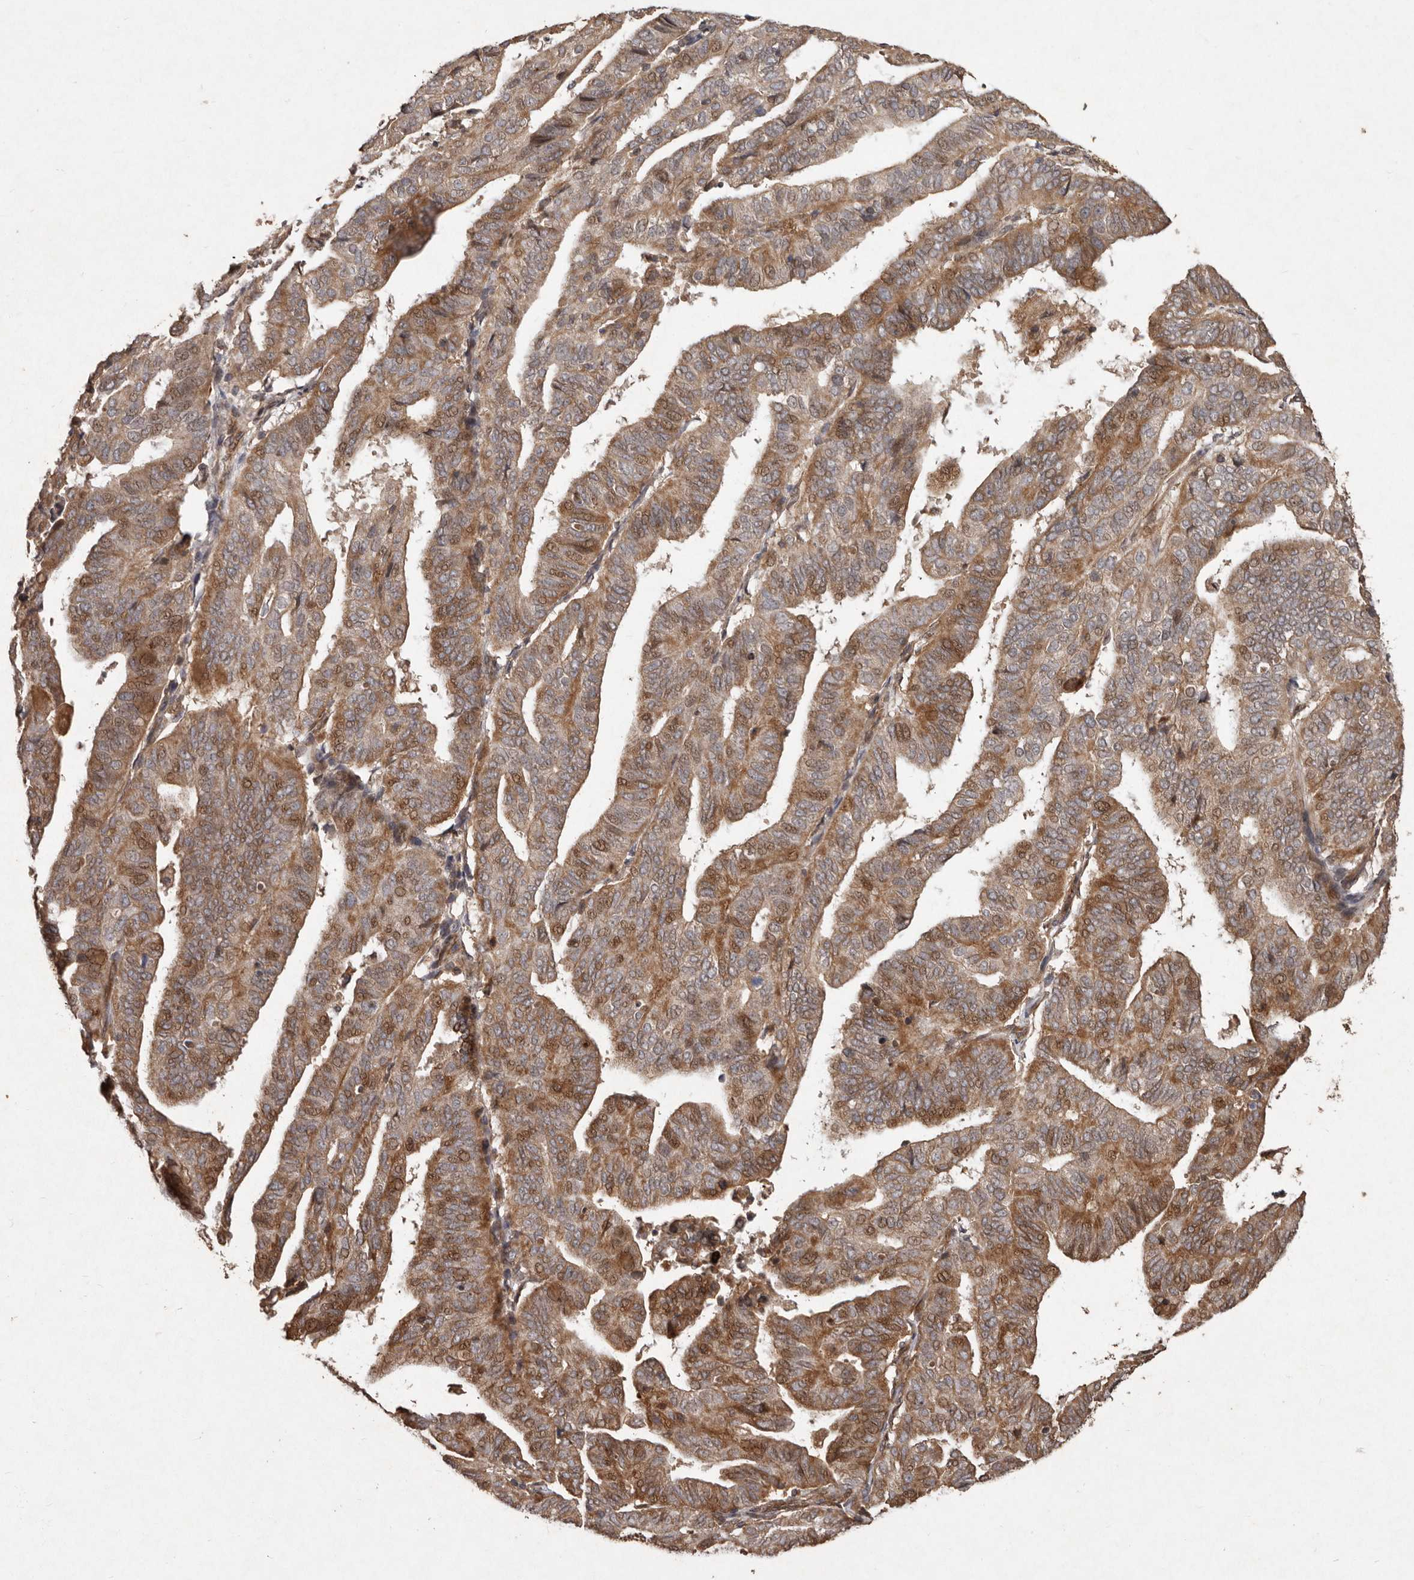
{"staining": {"intensity": "moderate", "quantity": ">75%", "location": "cytoplasmic/membranous"}, "tissue": "endometrial cancer", "cell_type": "Tumor cells", "image_type": "cancer", "snomed": [{"axis": "morphology", "description": "Adenocarcinoma, NOS"}, {"axis": "topography", "description": "Uterus"}], "caption": "A medium amount of moderate cytoplasmic/membranous positivity is appreciated in about >75% of tumor cells in endometrial cancer (adenocarcinoma) tissue.", "gene": "SEMA3A", "patient": {"sex": "female", "age": 77}}